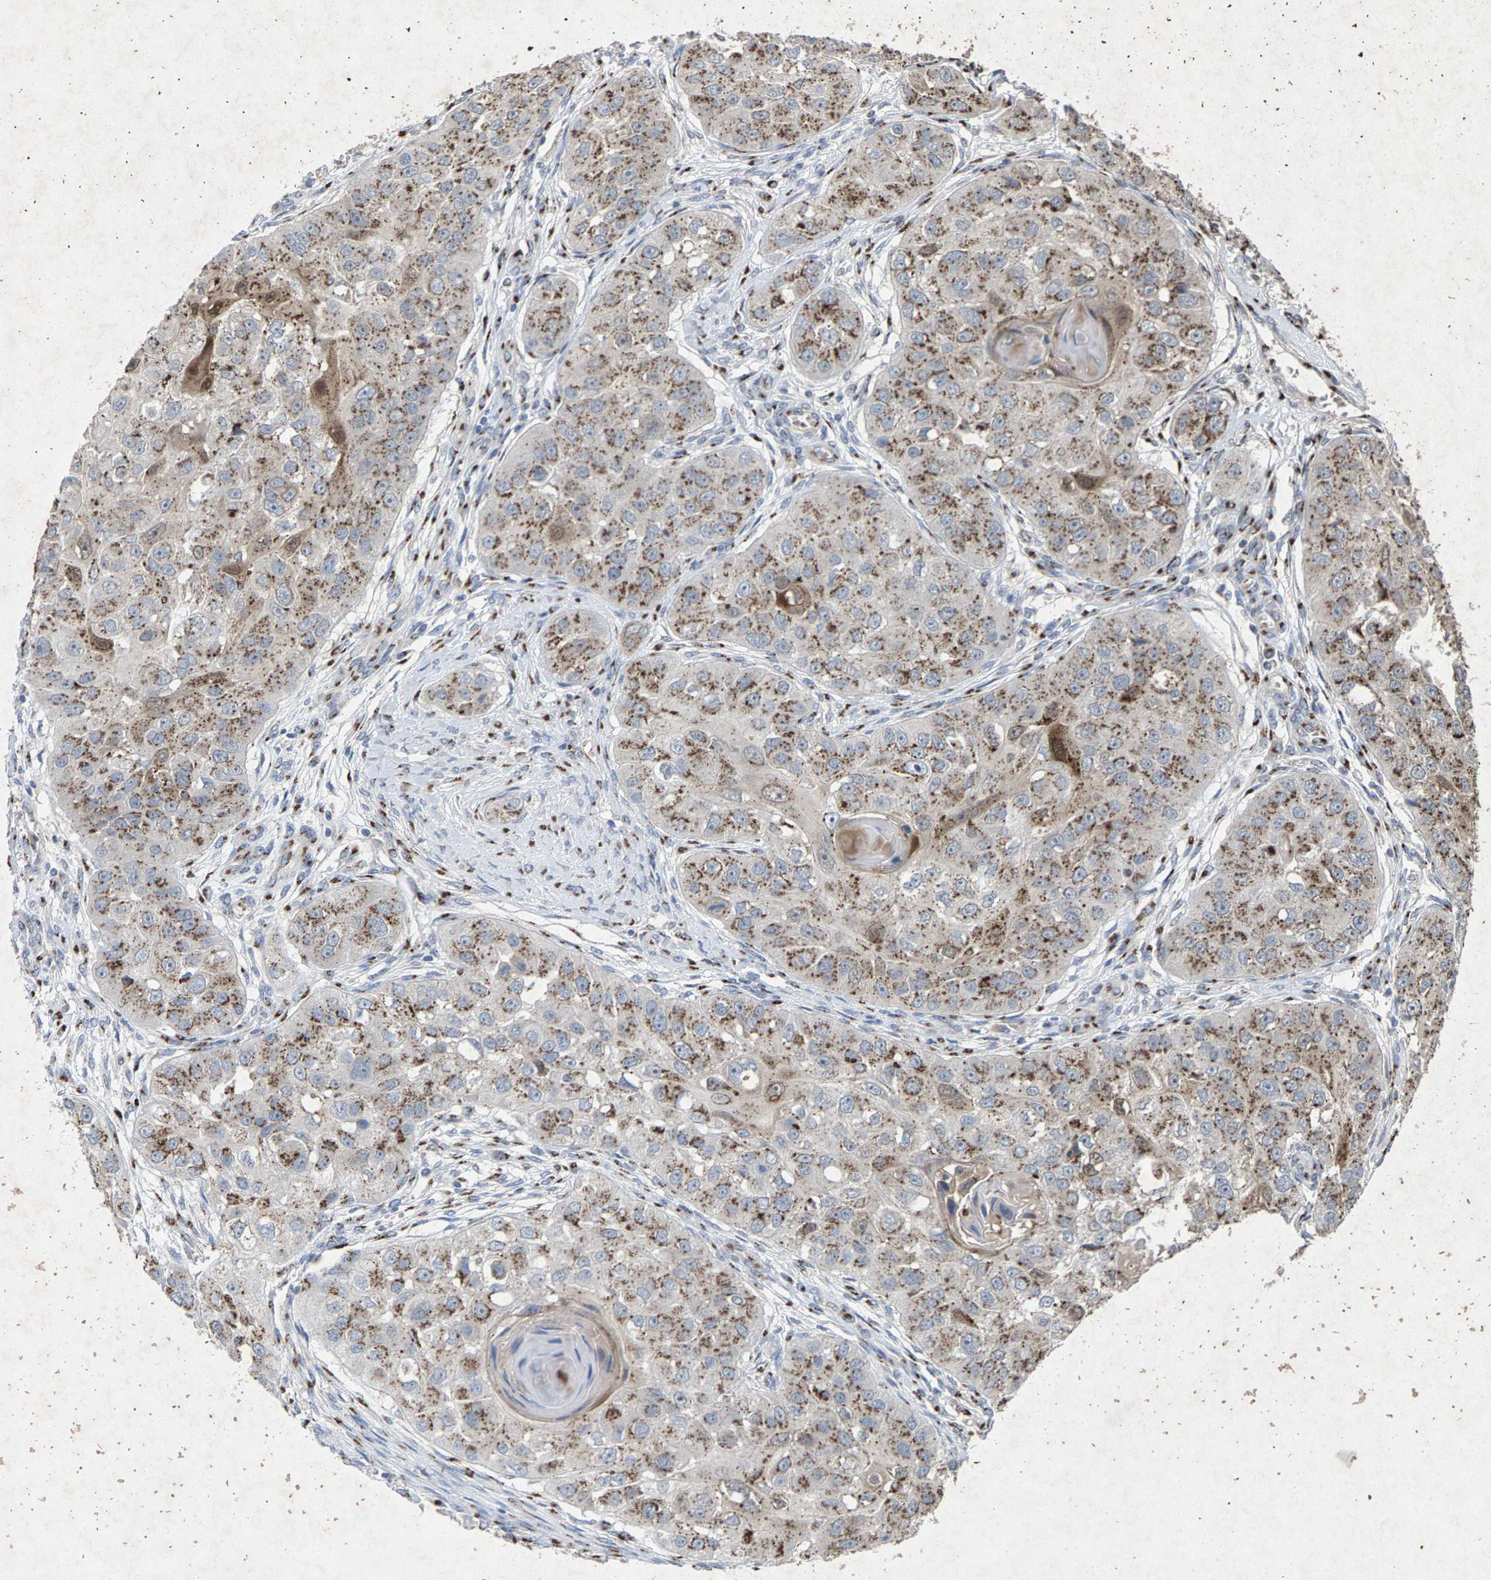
{"staining": {"intensity": "moderate", "quantity": ">75%", "location": "cytoplasmic/membranous"}, "tissue": "head and neck cancer", "cell_type": "Tumor cells", "image_type": "cancer", "snomed": [{"axis": "morphology", "description": "Normal tissue, NOS"}, {"axis": "morphology", "description": "Squamous cell carcinoma, NOS"}, {"axis": "topography", "description": "Skeletal muscle"}, {"axis": "topography", "description": "Head-Neck"}], "caption": "Brown immunohistochemical staining in squamous cell carcinoma (head and neck) exhibits moderate cytoplasmic/membranous staining in about >75% of tumor cells.", "gene": "MAN2A1", "patient": {"sex": "male", "age": 51}}